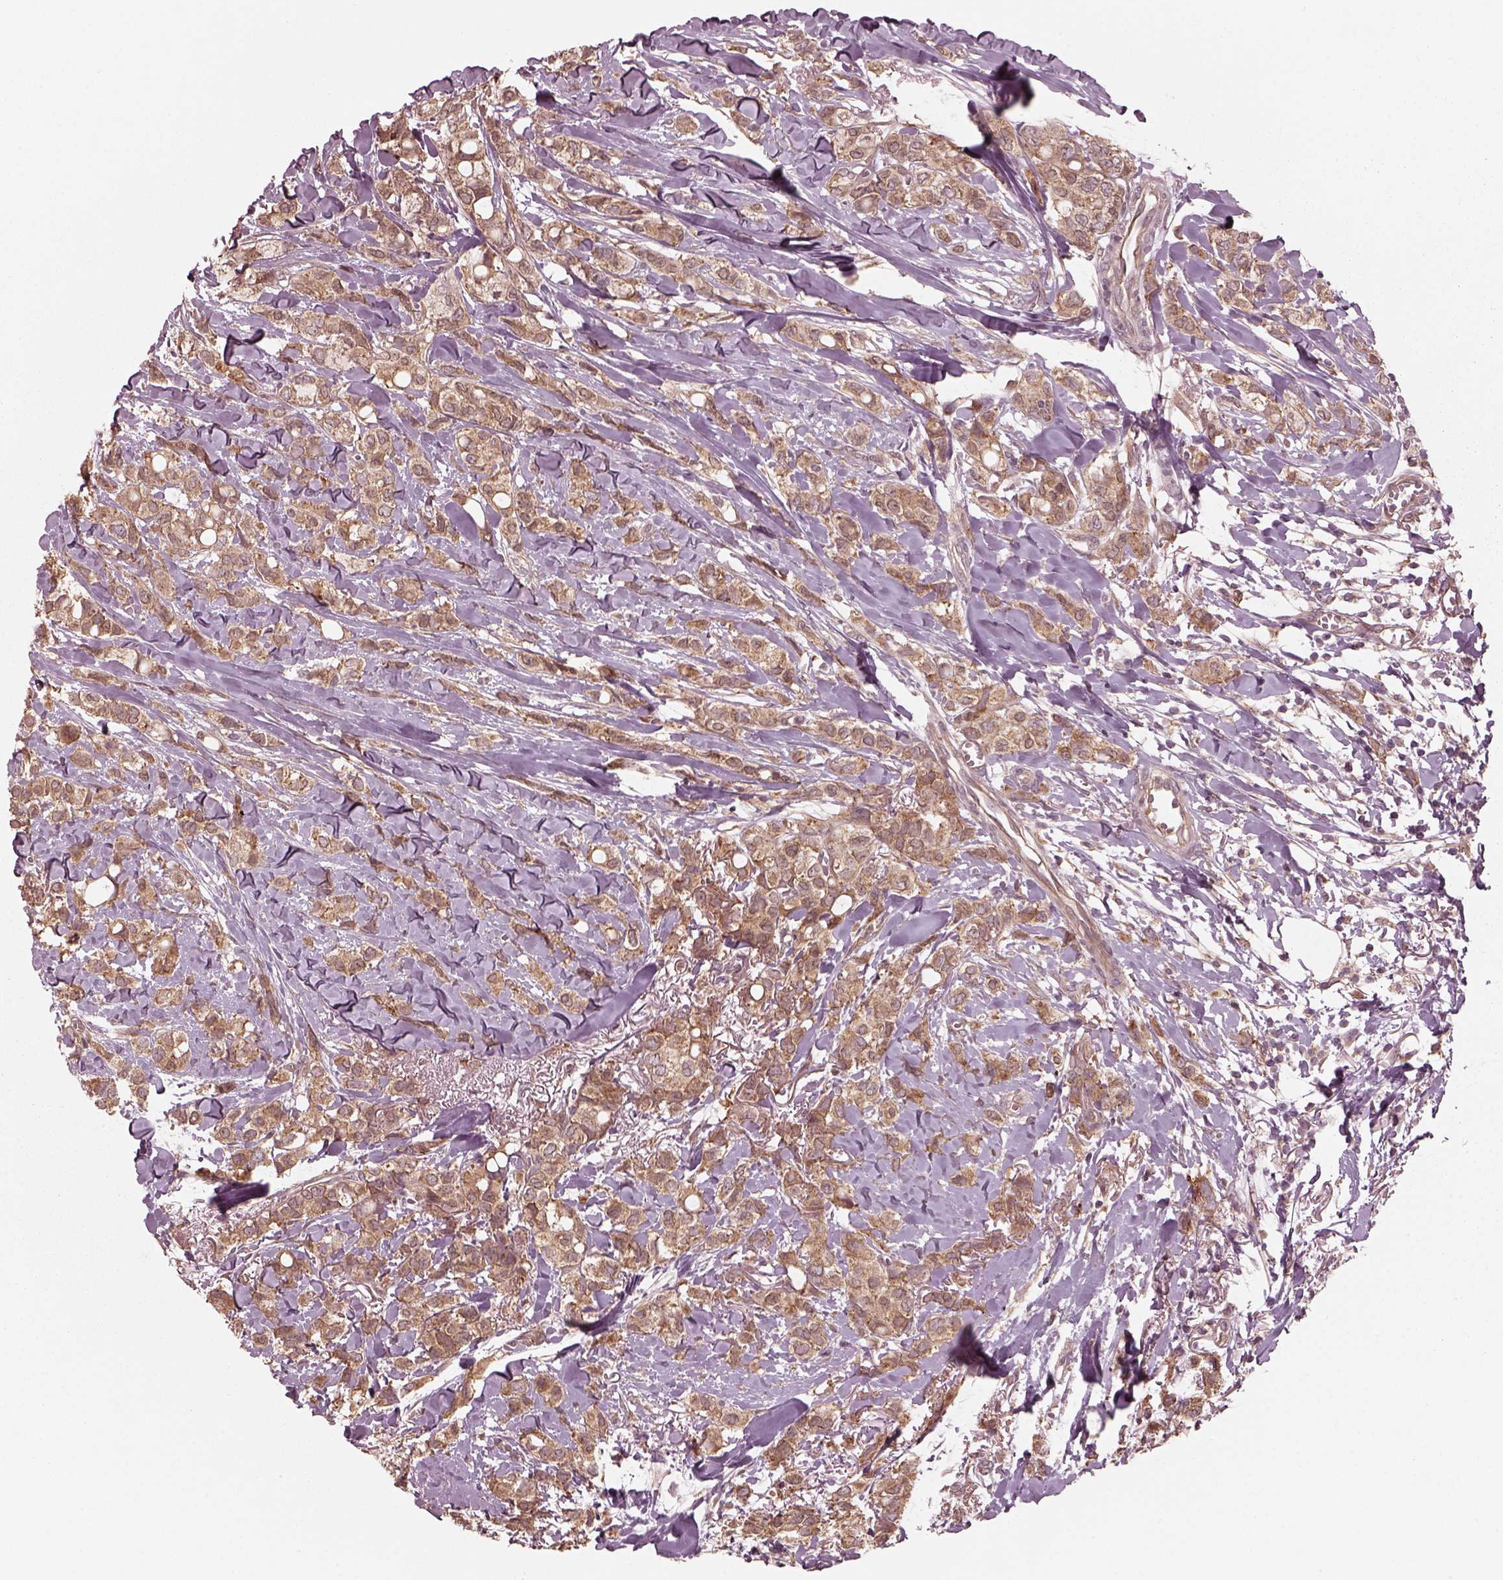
{"staining": {"intensity": "weak", "quantity": ">75%", "location": "cytoplasmic/membranous"}, "tissue": "breast cancer", "cell_type": "Tumor cells", "image_type": "cancer", "snomed": [{"axis": "morphology", "description": "Duct carcinoma"}, {"axis": "topography", "description": "Breast"}], "caption": "Breast cancer (infiltrating ductal carcinoma) stained with DAB (3,3'-diaminobenzidine) immunohistochemistry (IHC) demonstrates low levels of weak cytoplasmic/membranous expression in about >75% of tumor cells.", "gene": "FAF2", "patient": {"sex": "female", "age": 85}}